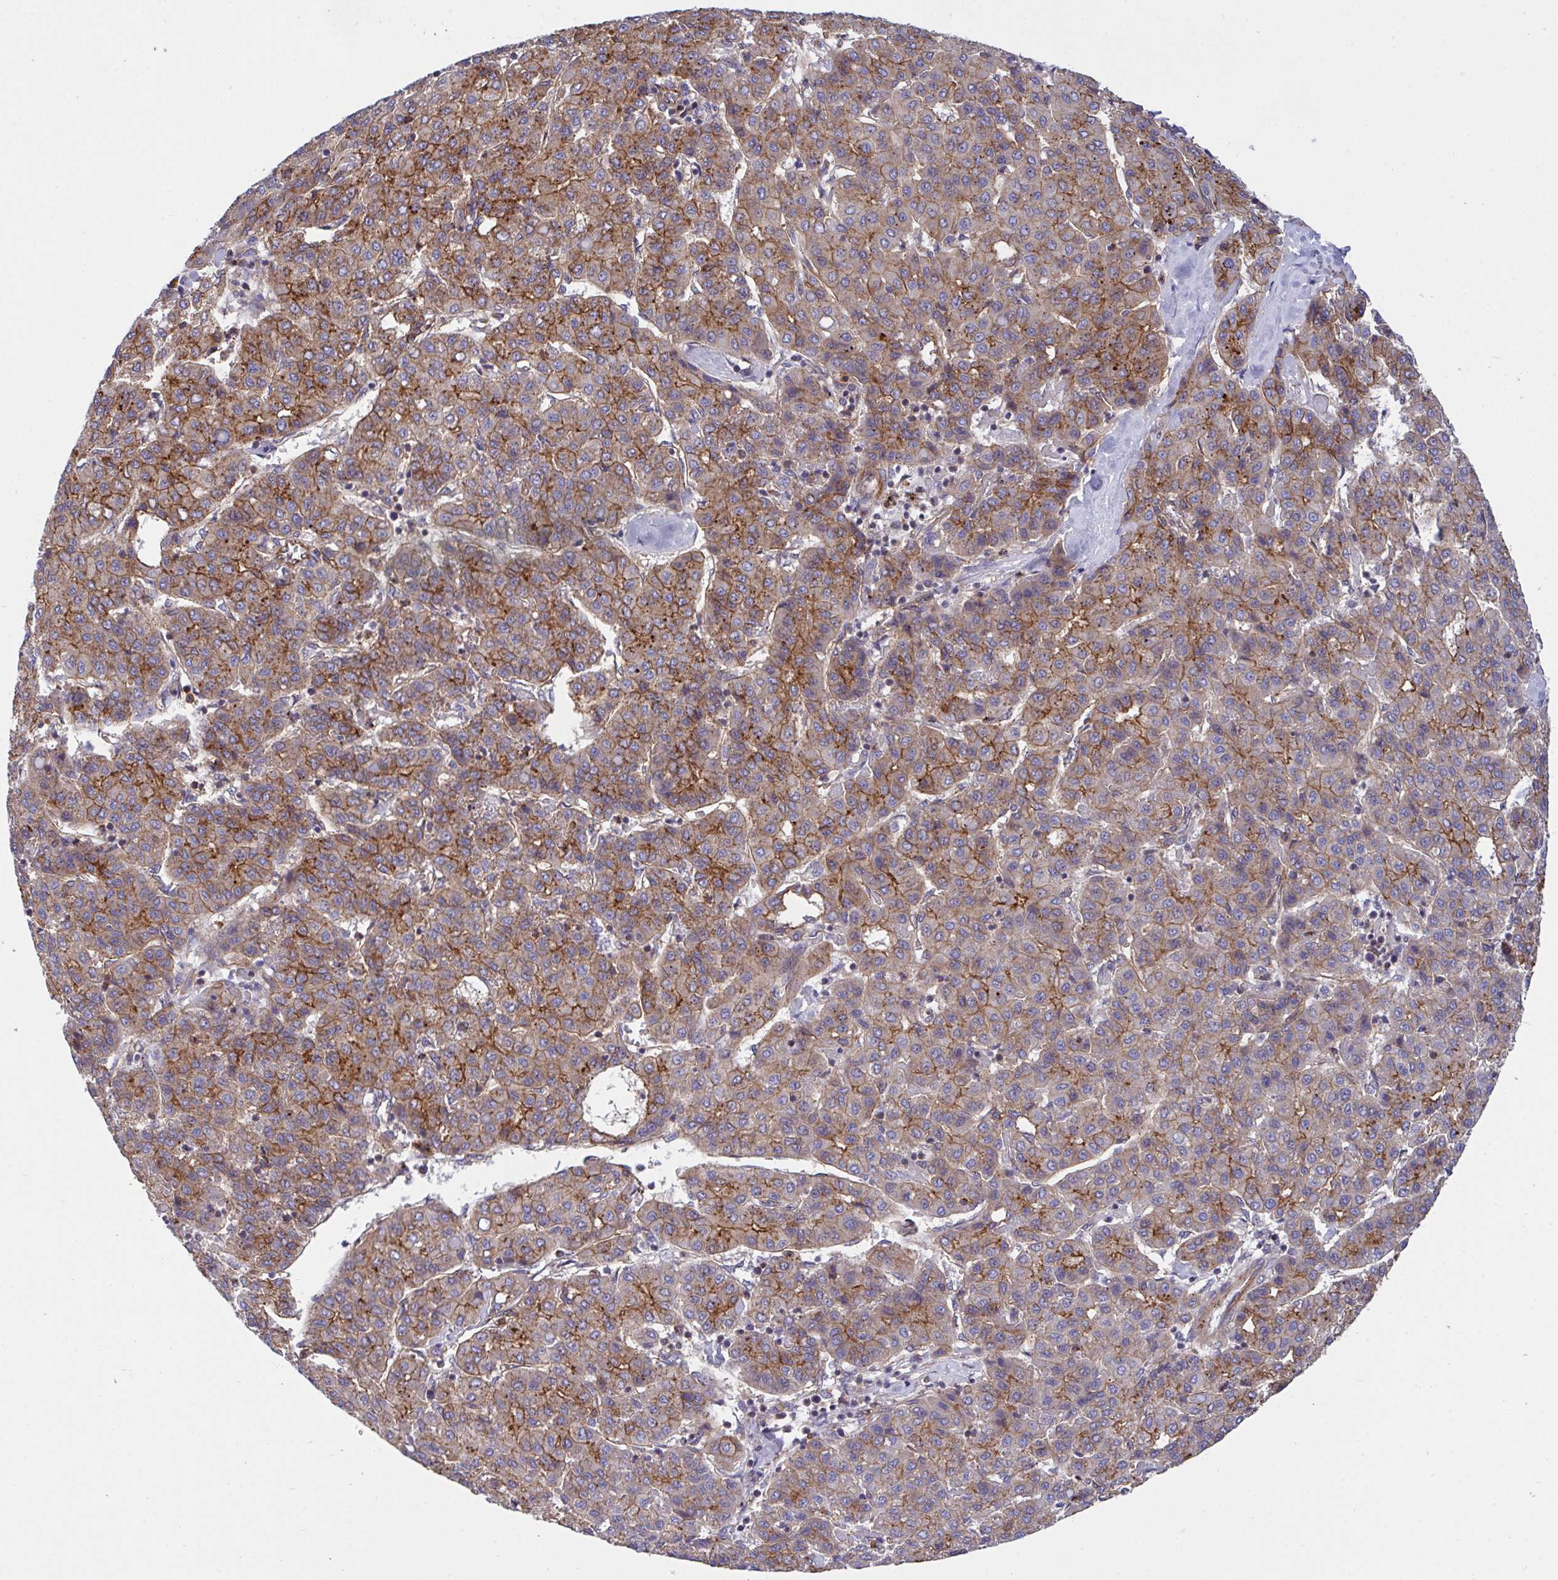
{"staining": {"intensity": "strong", "quantity": "25%-75%", "location": "cytoplasmic/membranous"}, "tissue": "liver cancer", "cell_type": "Tumor cells", "image_type": "cancer", "snomed": [{"axis": "morphology", "description": "Carcinoma, Hepatocellular, NOS"}, {"axis": "topography", "description": "Liver"}], "caption": "The photomicrograph exhibits a brown stain indicating the presence of a protein in the cytoplasmic/membranous of tumor cells in liver cancer (hepatocellular carcinoma).", "gene": "C4orf36", "patient": {"sex": "male", "age": 65}}